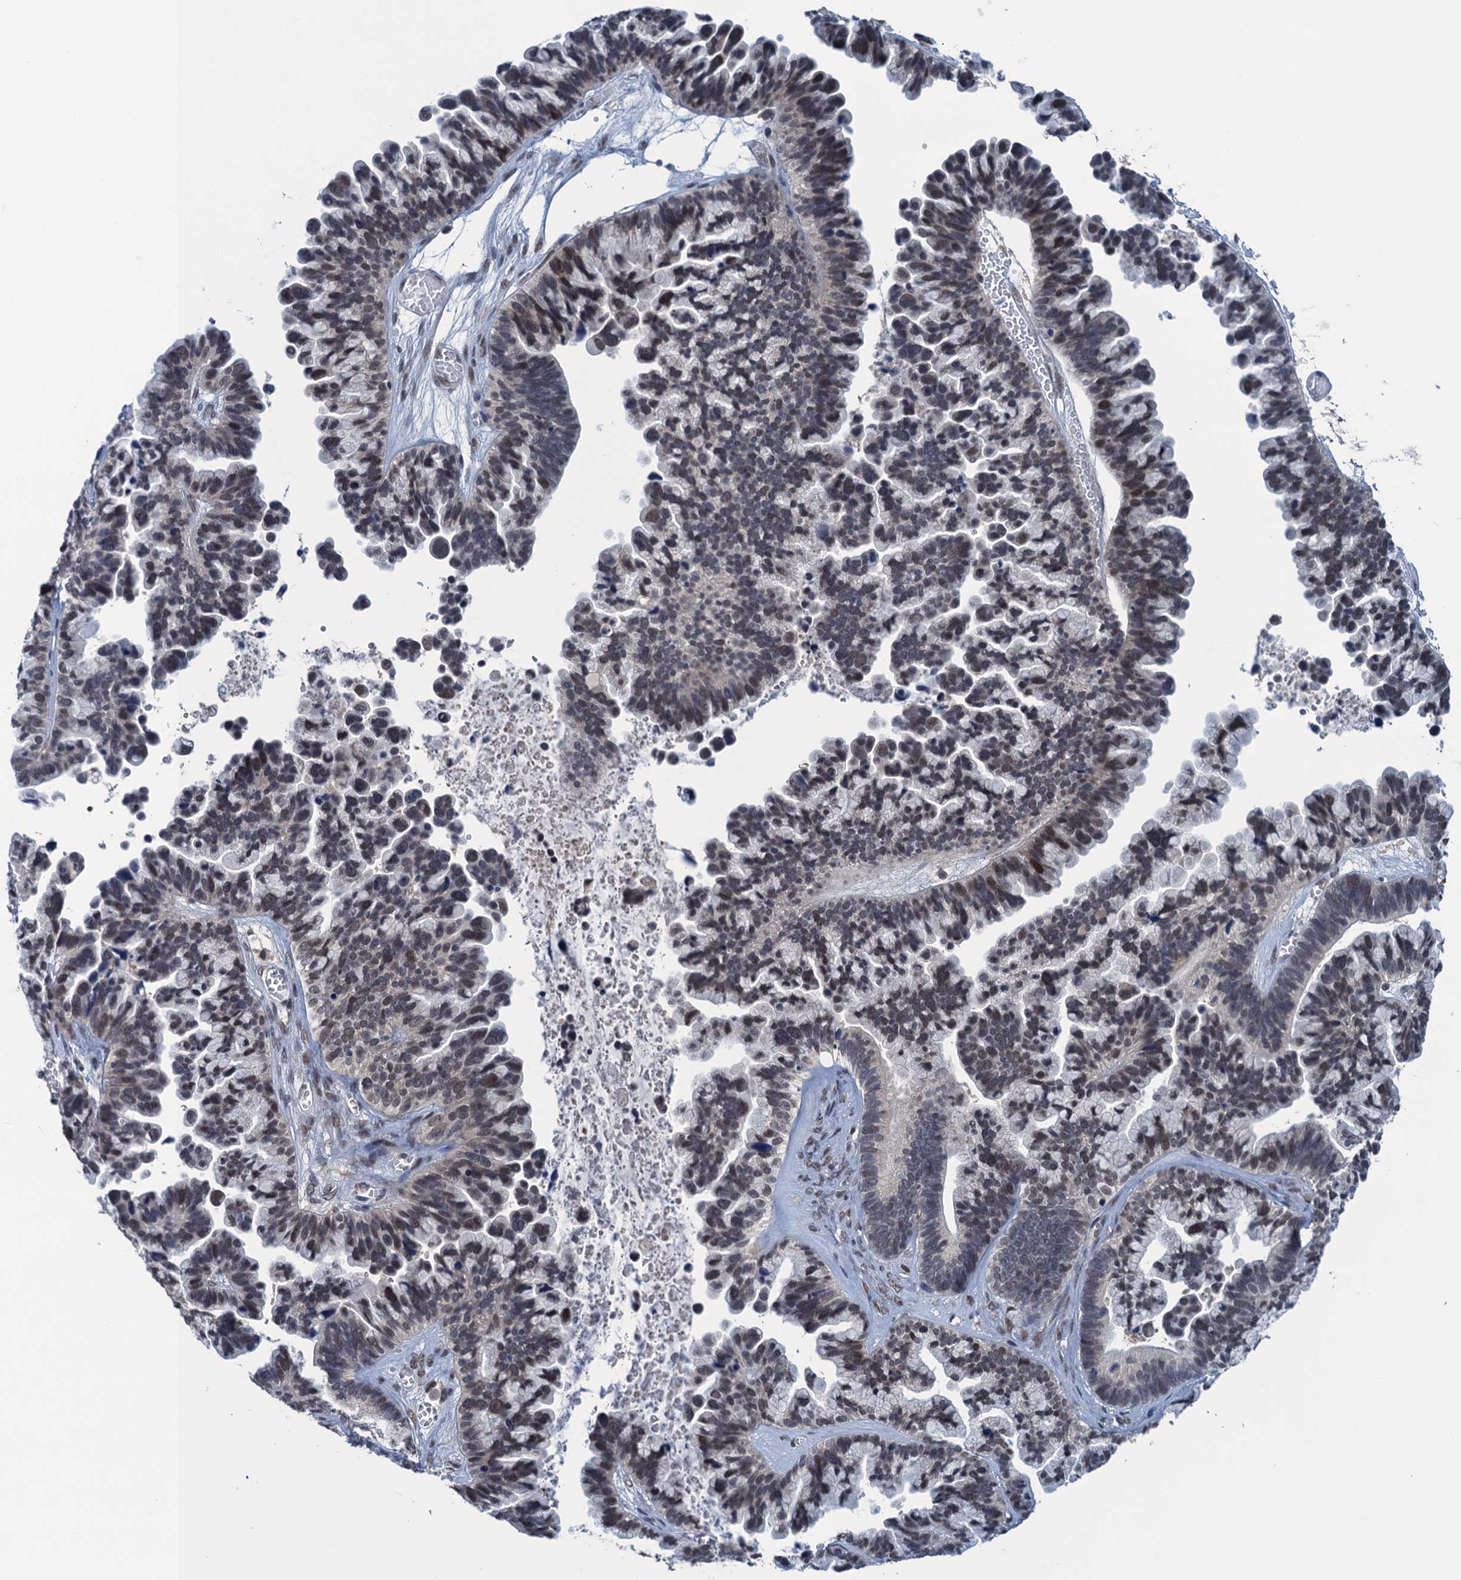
{"staining": {"intensity": "moderate", "quantity": "25%-75%", "location": "nuclear"}, "tissue": "ovarian cancer", "cell_type": "Tumor cells", "image_type": "cancer", "snomed": [{"axis": "morphology", "description": "Cystadenocarcinoma, serous, NOS"}, {"axis": "topography", "description": "Ovary"}], "caption": "DAB (3,3'-diaminobenzidine) immunohistochemical staining of human serous cystadenocarcinoma (ovarian) shows moderate nuclear protein positivity in approximately 25%-75% of tumor cells. The protein is stained brown, and the nuclei are stained in blue (DAB (3,3'-diaminobenzidine) IHC with brightfield microscopy, high magnification).", "gene": "SAE1", "patient": {"sex": "female", "age": 56}}